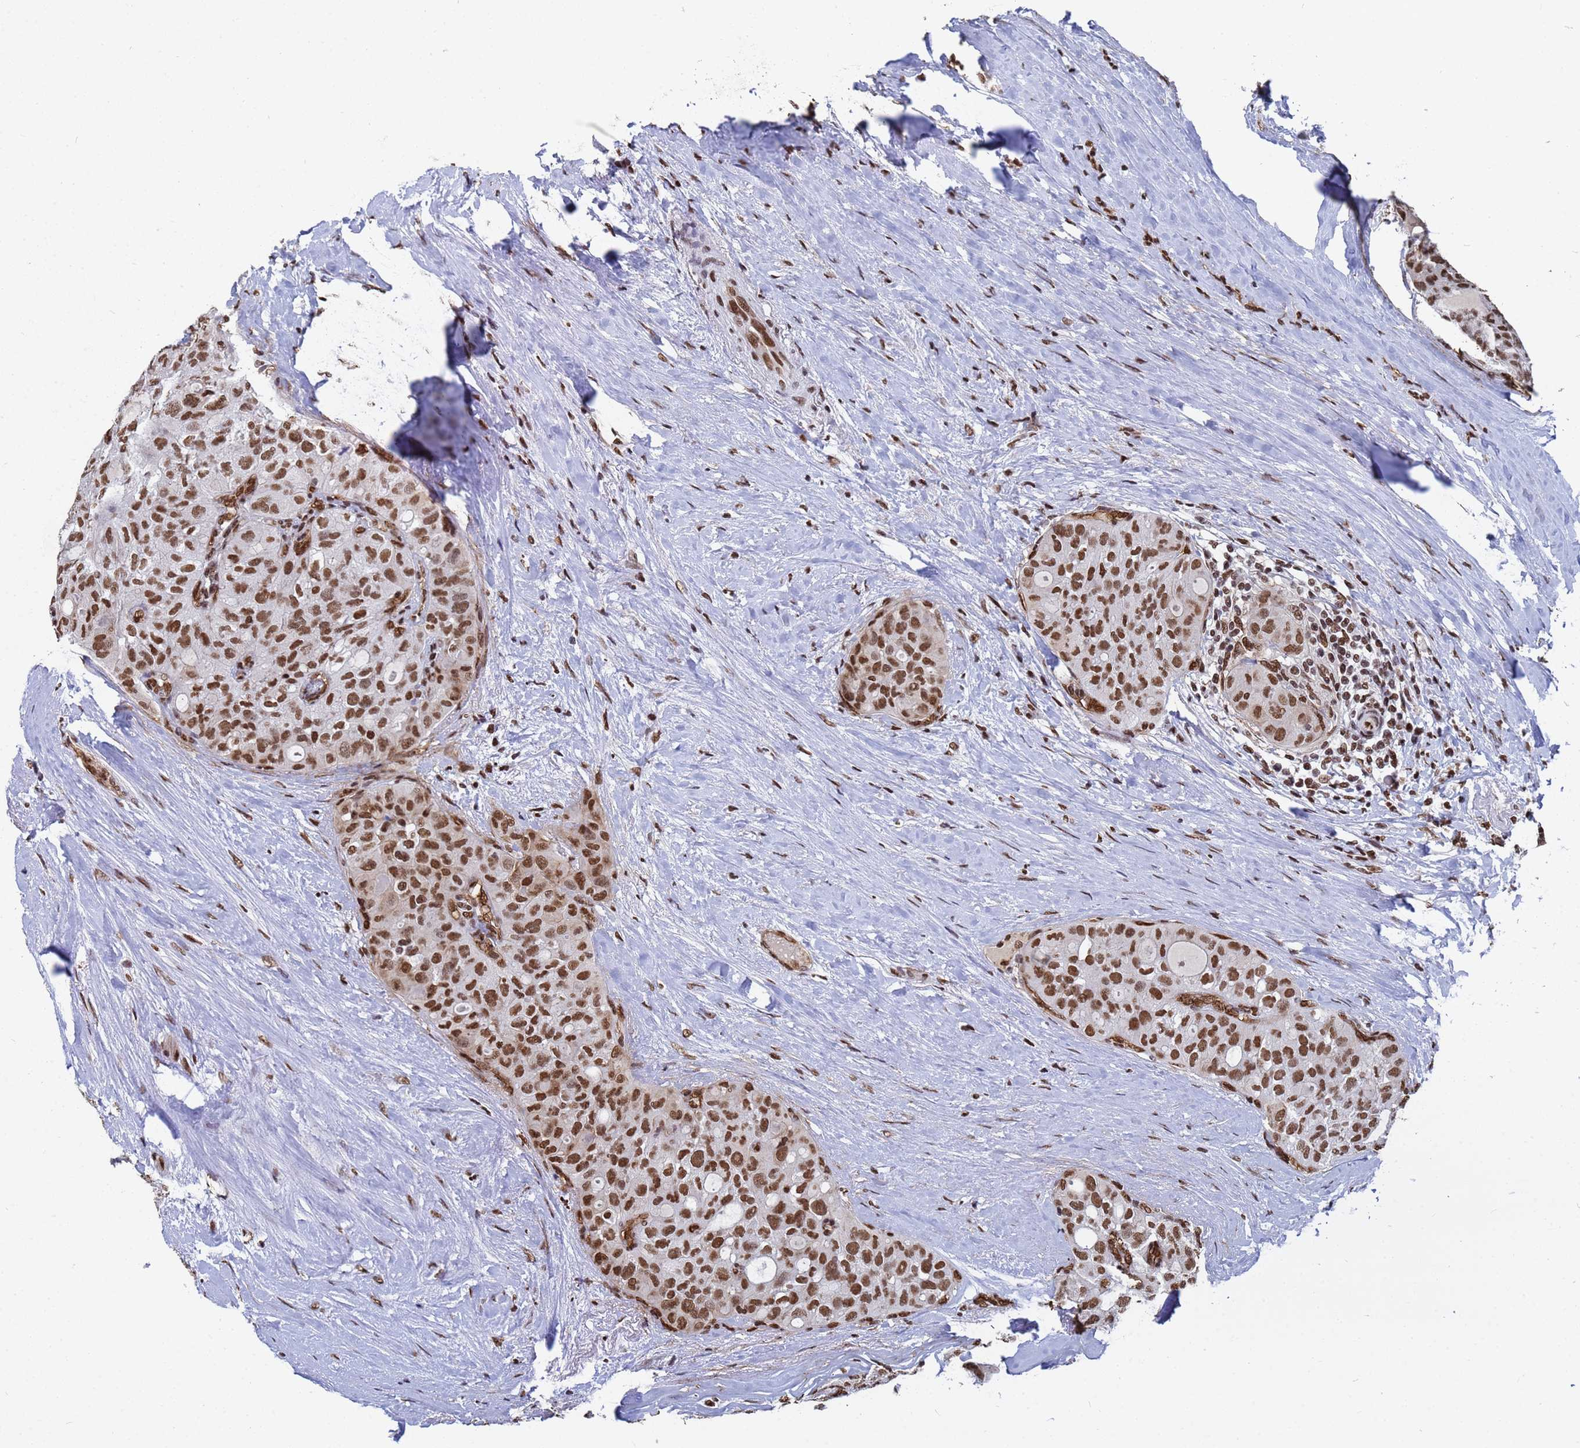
{"staining": {"intensity": "strong", "quantity": ">75%", "location": "nuclear"}, "tissue": "thyroid cancer", "cell_type": "Tumor cells", "image_type": "cancer", "snomed": [{"axis": "morphology", "description": "Follicular adenoma carcinoma, NOS"}, {"axis": "topography", "description": "Thyroid gland"}], "caption": "Immunohistochemical staining of human follicular adenoma carcinoma (thyroid) shows high levels of strong nuclear protein staining in about >75% of tumor cells.", "gene": "RAVER2", "patient": {"sex": "male", "age": 75}}